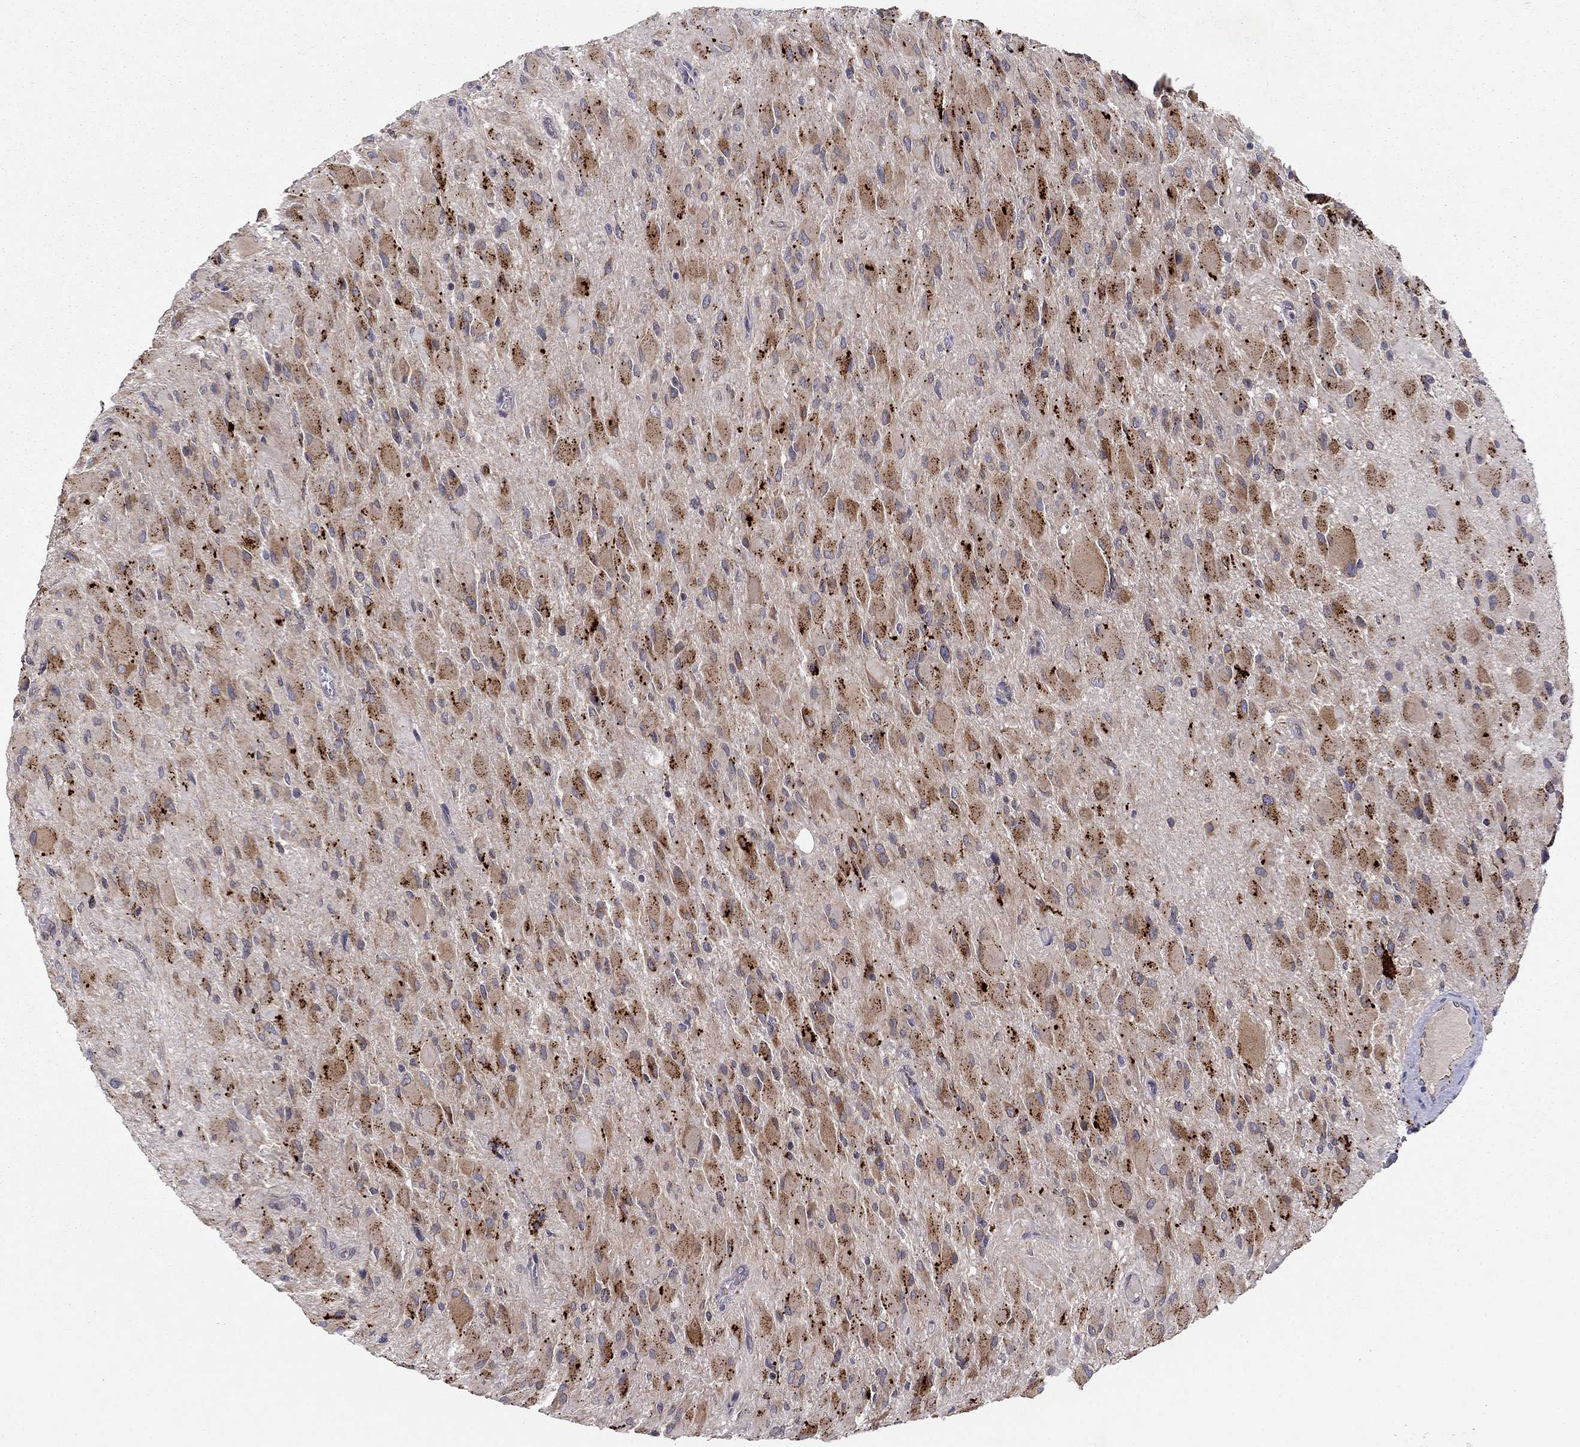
{"staining": {"intensity": "moderate", "quantity": "25%-75%", "location": "cytoplasmic/membranous"}, "tissue": "glioma", "cell_type": "Tumor cells", "image_type": "cancer", "snomed": [{"axis": "morphology", "description": "Glioma, malignant, High grade"}, {"axis": "topography", "description": "Cerebral cortex"}], "caption": "The photomicrograph displays a brown stain indicating the presence of a protein in the cytoplasmic/membranous of tumor cells in glioma.", "gene": "YIF1A", "patient": {"sex": "female", "age": 36}}